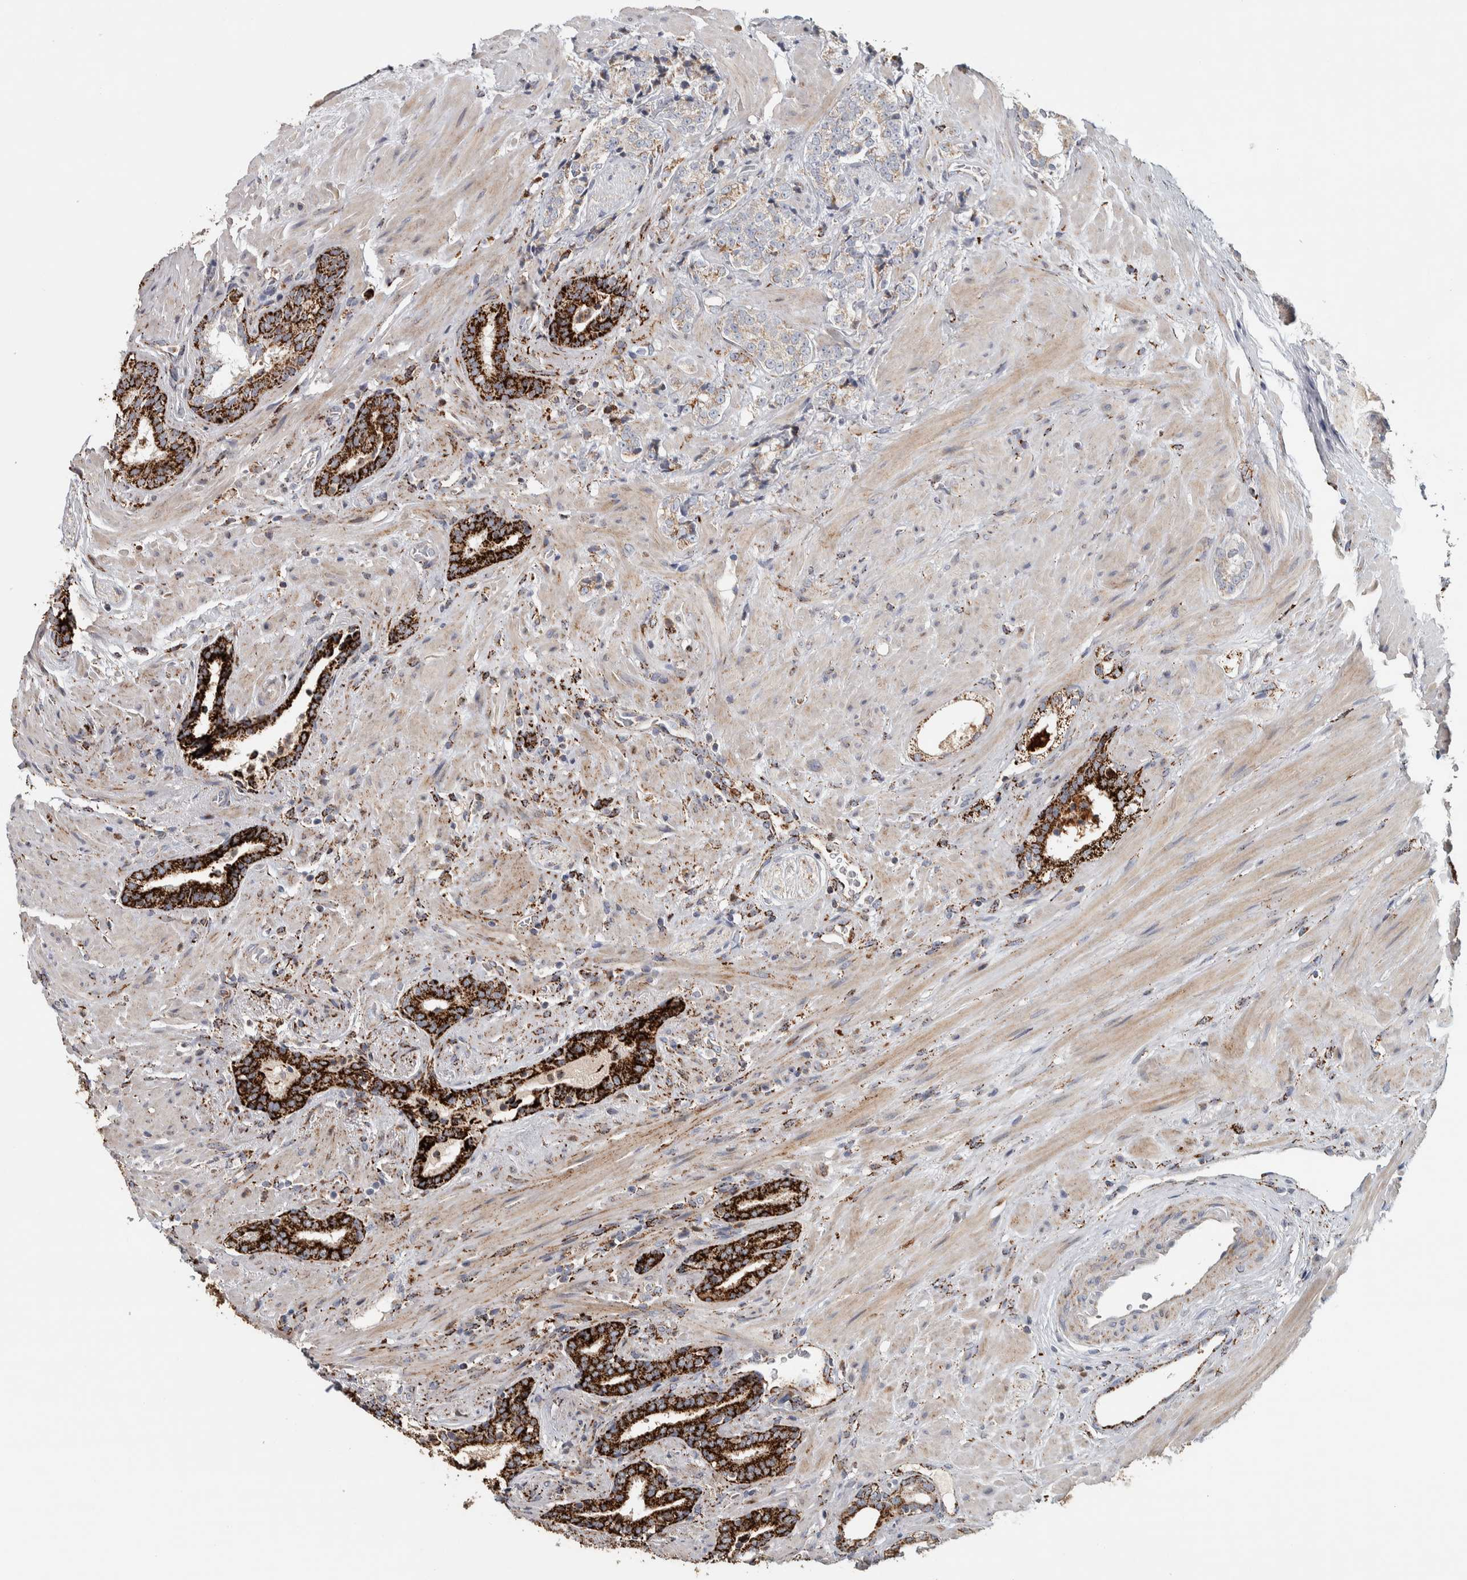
{"staining": {"intensity": "strong", "quantity": ">75%", "location": "cytoplasmic/membranous"}, "tissue": "prostate cancer", "cell_type": "Tumor cells", "image_type": "cancer", "snomed": [{"axis": "morphology", "description": "Adenocarcinoma, High grade"}, {"axis": "topography", "description": "Prostate"}], "caption": "Protein expression analysis of human prostate cancer (adenocarcinoma (high-grade)) reveals strong cytoplasmic/membranous positivity in approximately >75% of tumor cells. Nuclei are stained in blue.", "gene": "FAM78A", "patient": {"sex": "male", "age": 71}}